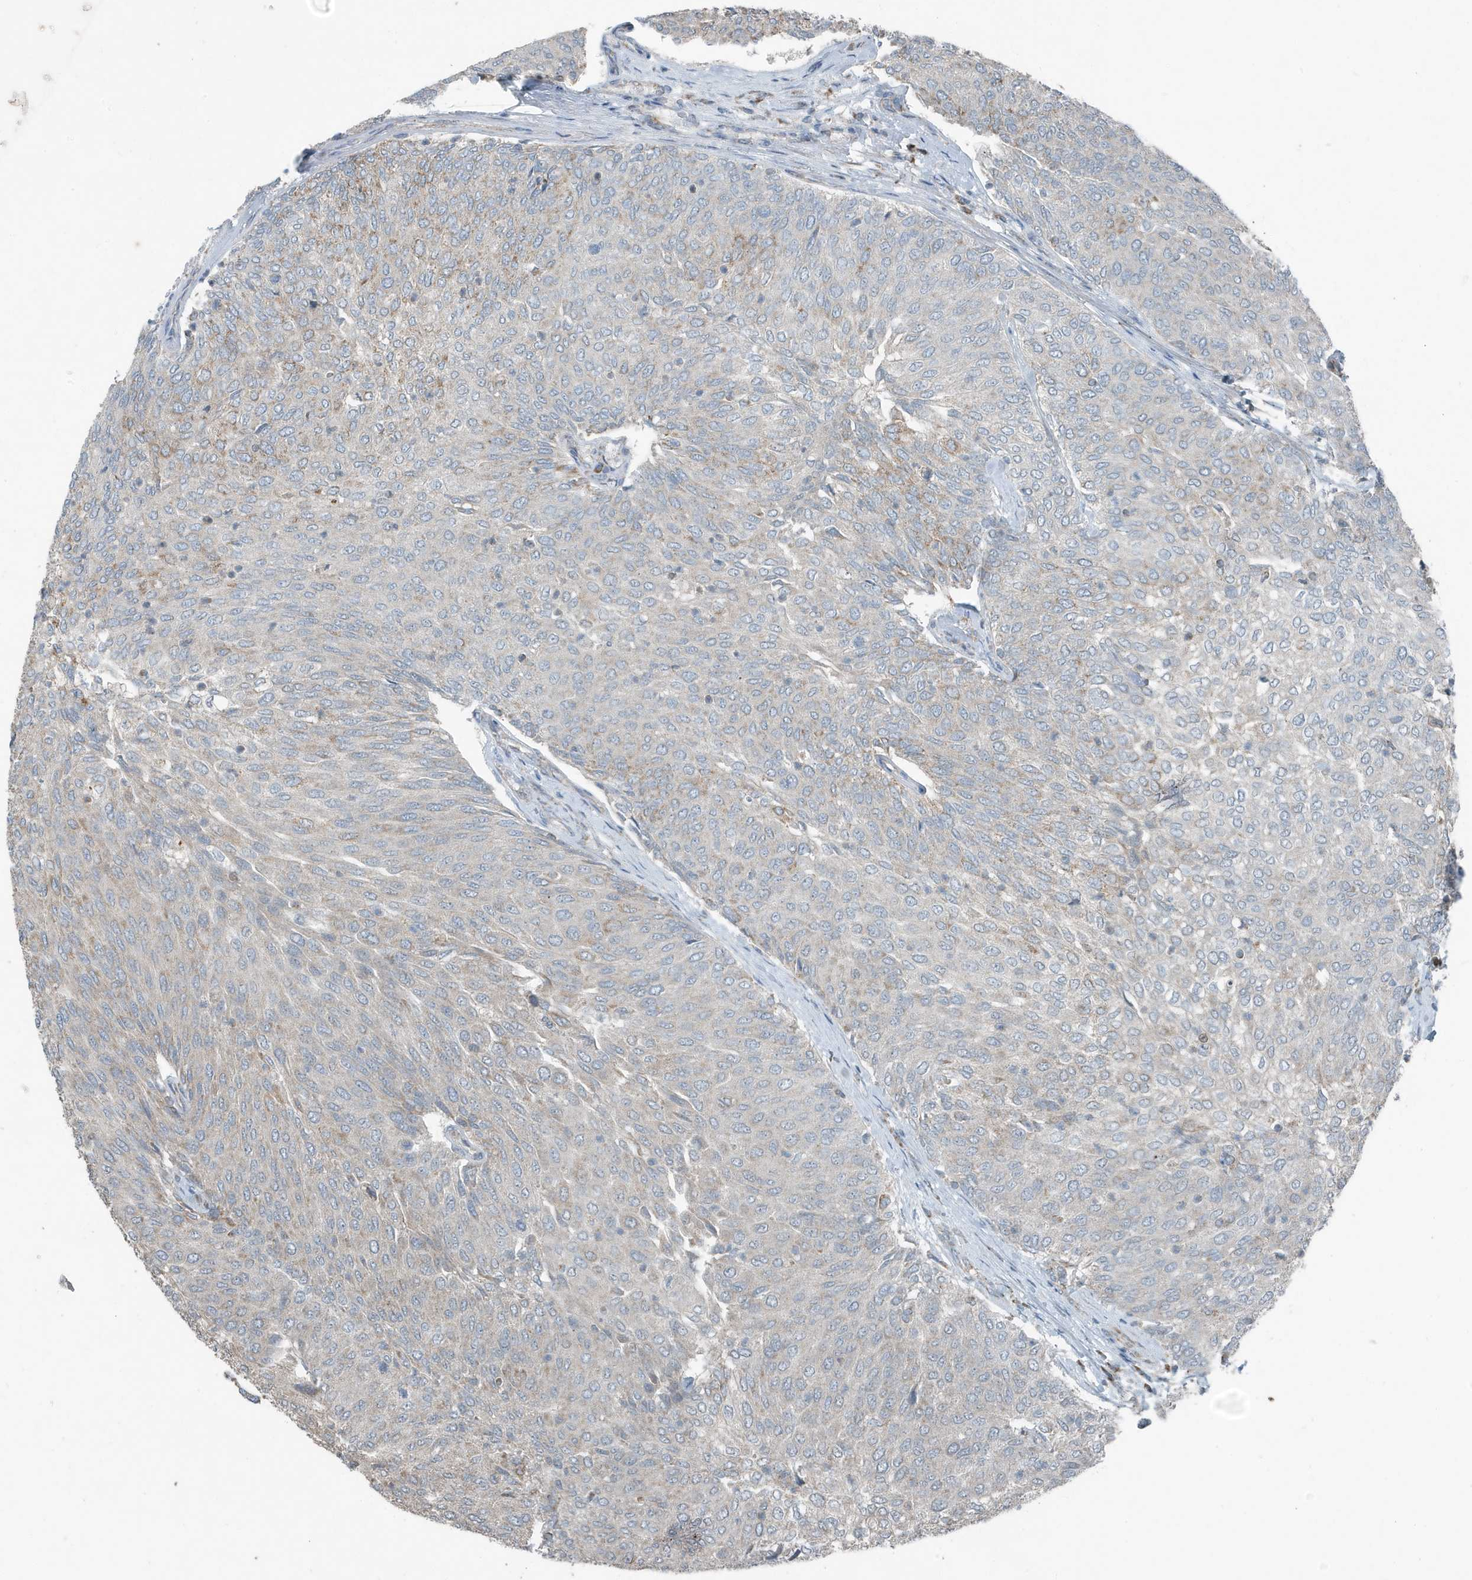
{"staining": {"intensity": "weak", "quantity": "25%-75%", "location": "cytoplasmic/membranous"}, "tissue": "urothelial cancer", "cell_type": "Tumor cells", "image_type": "cancer", "snomed": [{"axis": "morphology", "description": "Urothelial carcinoma, Low grade"}, {"axis": "topography", "description": "Urinary bladder"}], "caption": "This is a photomicrograph of immunohistochemistry (IHC) staining of urothelial cancer, which shows weak expression in the cytoplasmic/membranous of tumor cells.", "gene": "MT-CYB", "patient": {"sex": "female", "age": 79}}